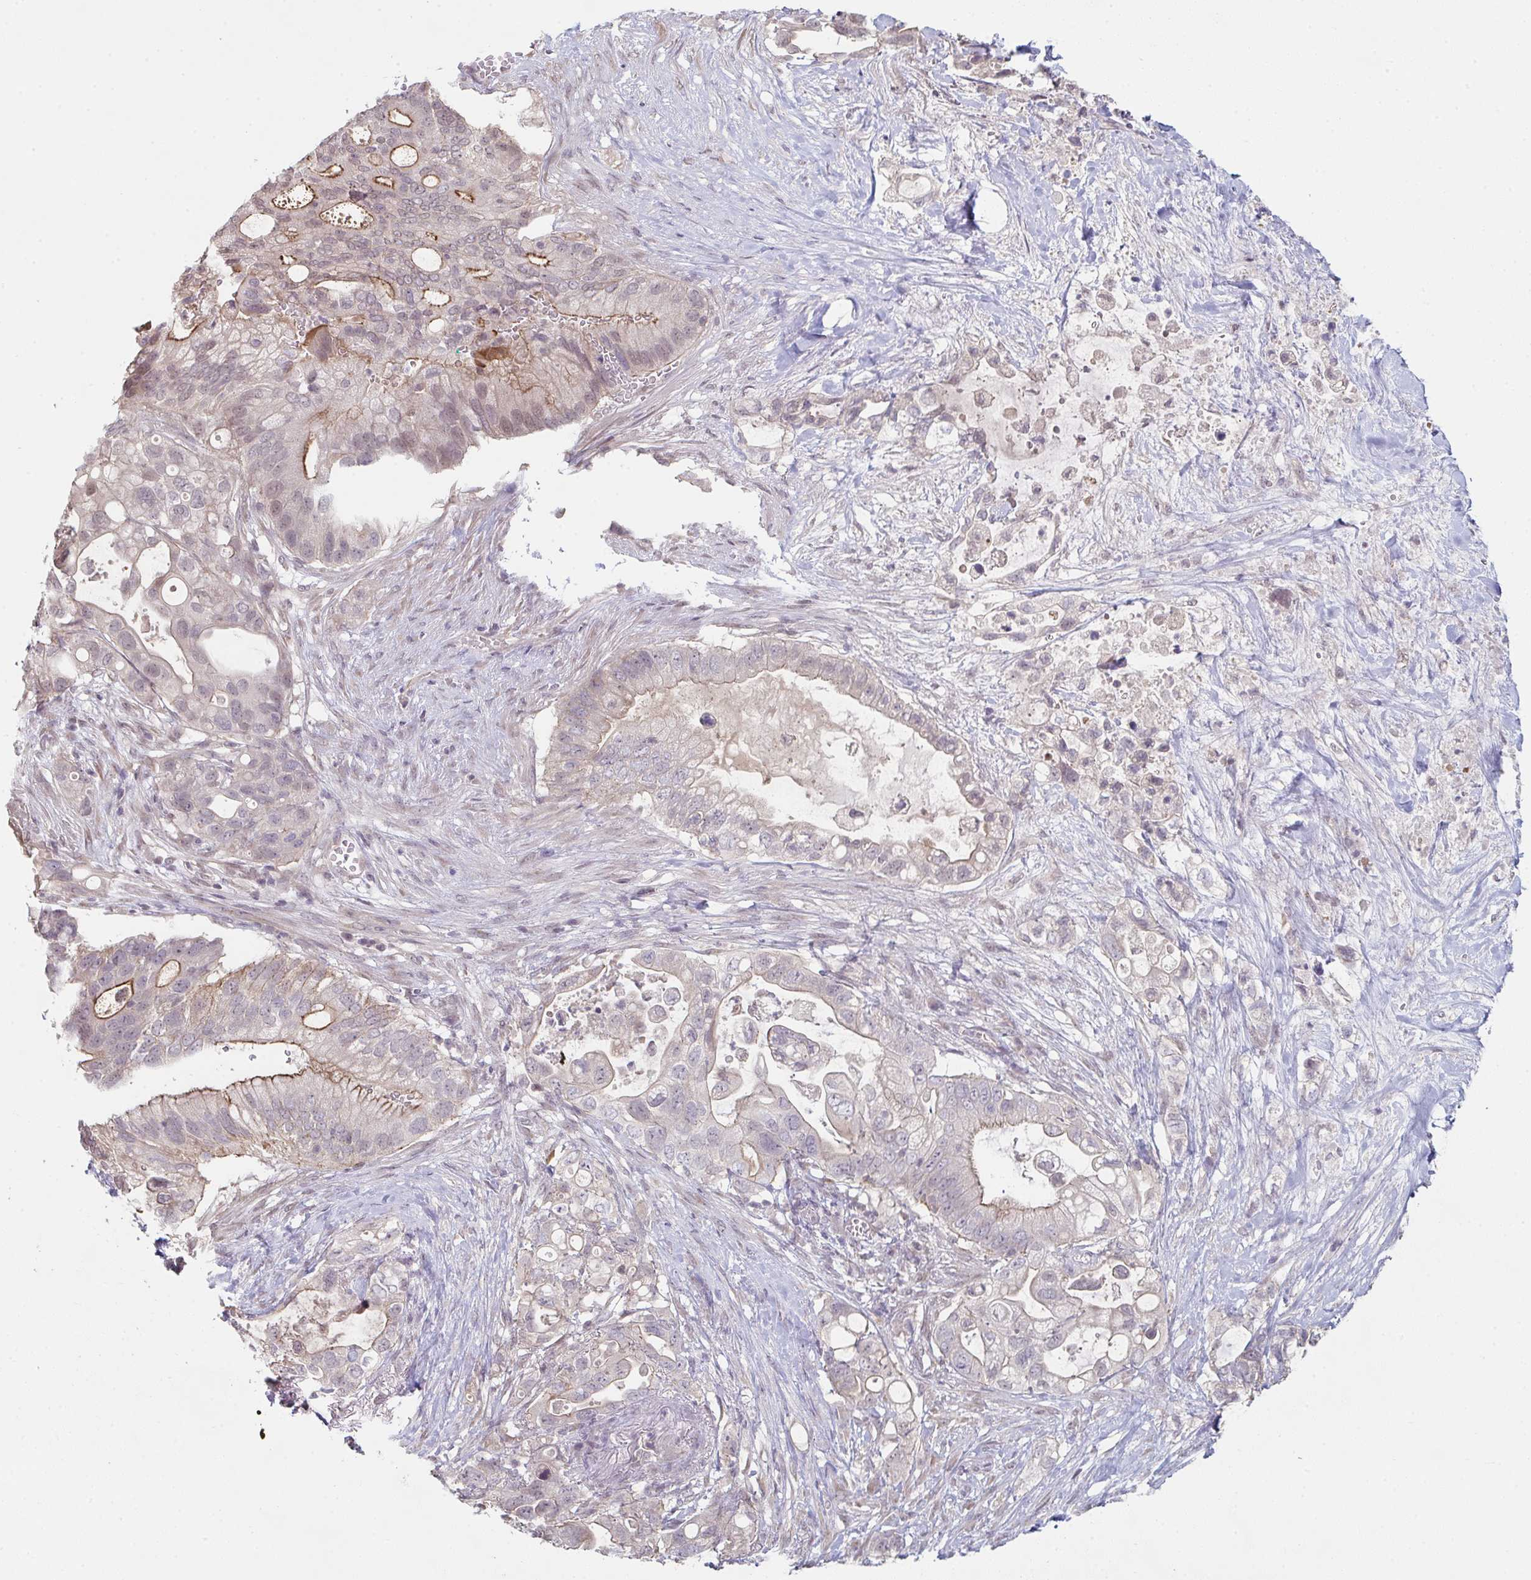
{"staining": {"intensity": "moderate", "quantity": "<25%", "location": "cytoplasmic/membranous"}, "tissue": "pancreatic cancer", "cell_type": "Tumor cells", "image_type": "cancer", "snomed": [{"axis": "morphology", "description": "Adenocarcinoma, NOS"}, {"axis": "topography", "description": "Pancreas"}], "caption": "High-power microscopy captured an IHC photomicrograph of adenocarcinoma (pancreatic), revealing moderate cytoplasmic/membranous positivity in approximately <25% of tumor cells.", "gene": "ZNF214", "patient": {"sex": "female", "age": 72}}